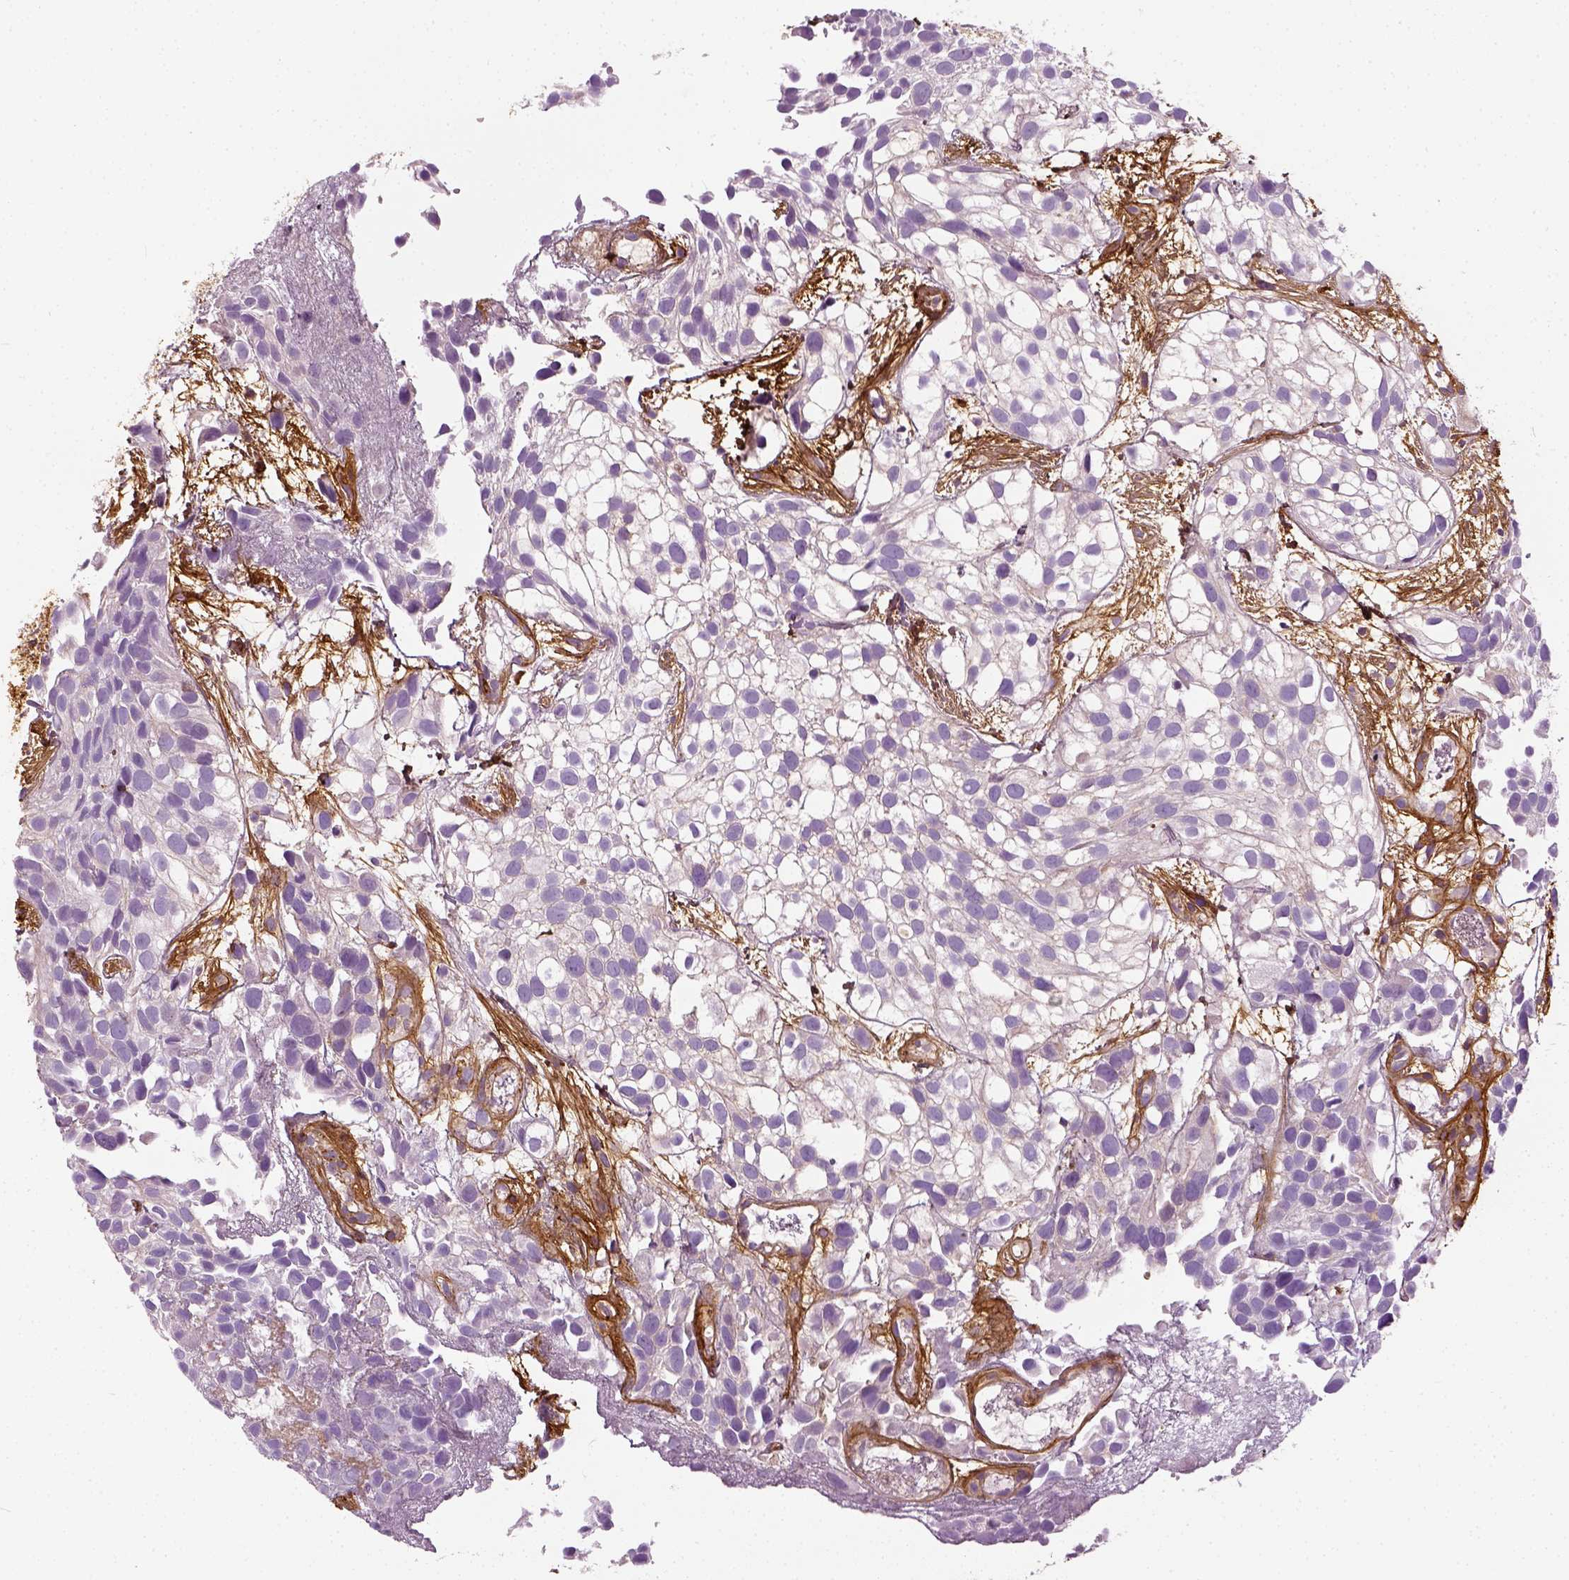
{"staining": {"intensity": "negative", "quantity": "none", "location": "none"}, "tissue": "urothelial cancer", "cell_type": "Tumor cells", "image_type": "cancer", "snomed": [{"axis": "morphology", "description": "Urothelial carcinoma, High grade"}, {"axis": "topography", "description": "Urinary bladder"}], "caption": "Tumor cells are negative for protein expression in human urothelial carcinoma (high-grade). (IHC, brightfield microscopy, high magnification).", "gene": "COL6A2", "patient": {"sex": "male", "age": 56}}